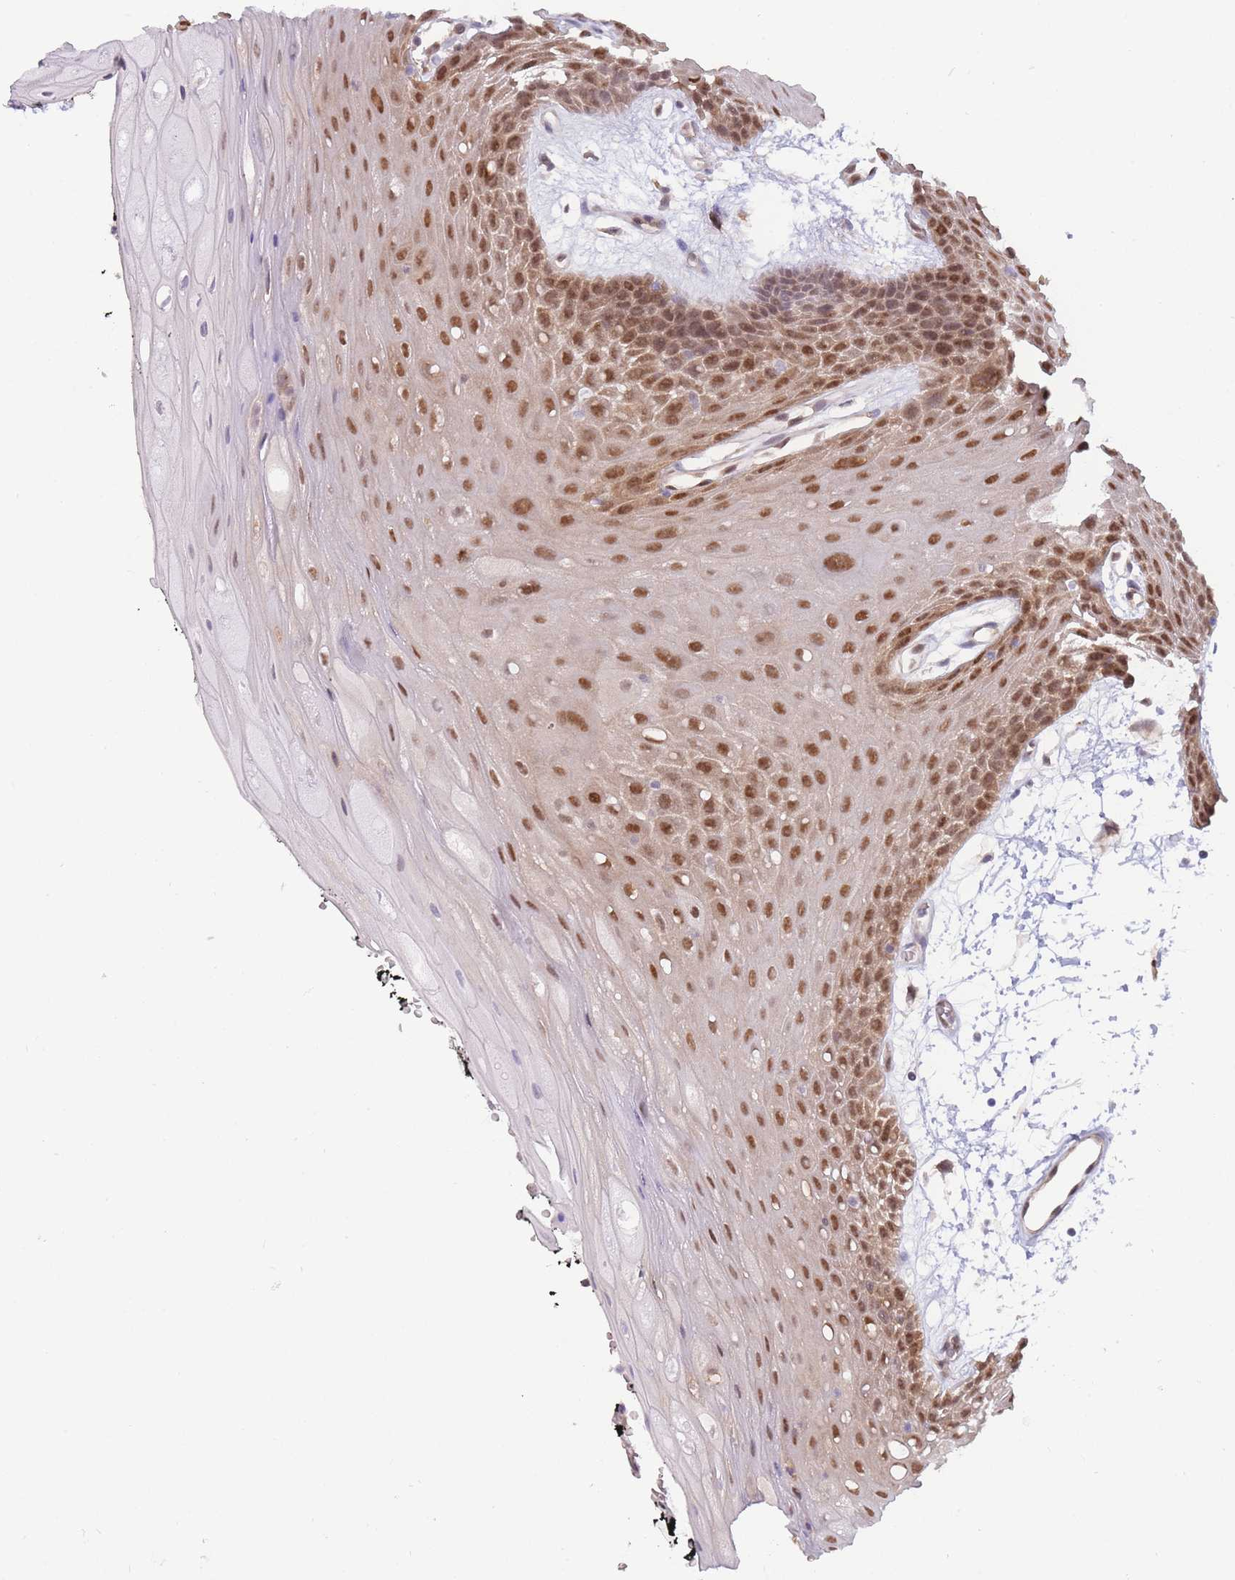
{"staining": {"intensity": "moderate", "quantity": ">75%", "location": "nuclear"}, "tissue": "oral mucosa", "cell_type": "Squamous epithelial cells", "image_type": "normal", "snomed": [{"axis": "morphology", "description": "Normal tissue, NOS"}, {"axis": "topography", "description": "Oral tissue"}, {"axis": "topography", "description": "Tounge, NOS"}], "caption": "Squamous epithelial cells show moderate nuclear positivity in approximately >75% of cells in unremarkable oral mucosa.", "gene": "NSFL1C", "patient": {"sex": "female", "age": 59}}